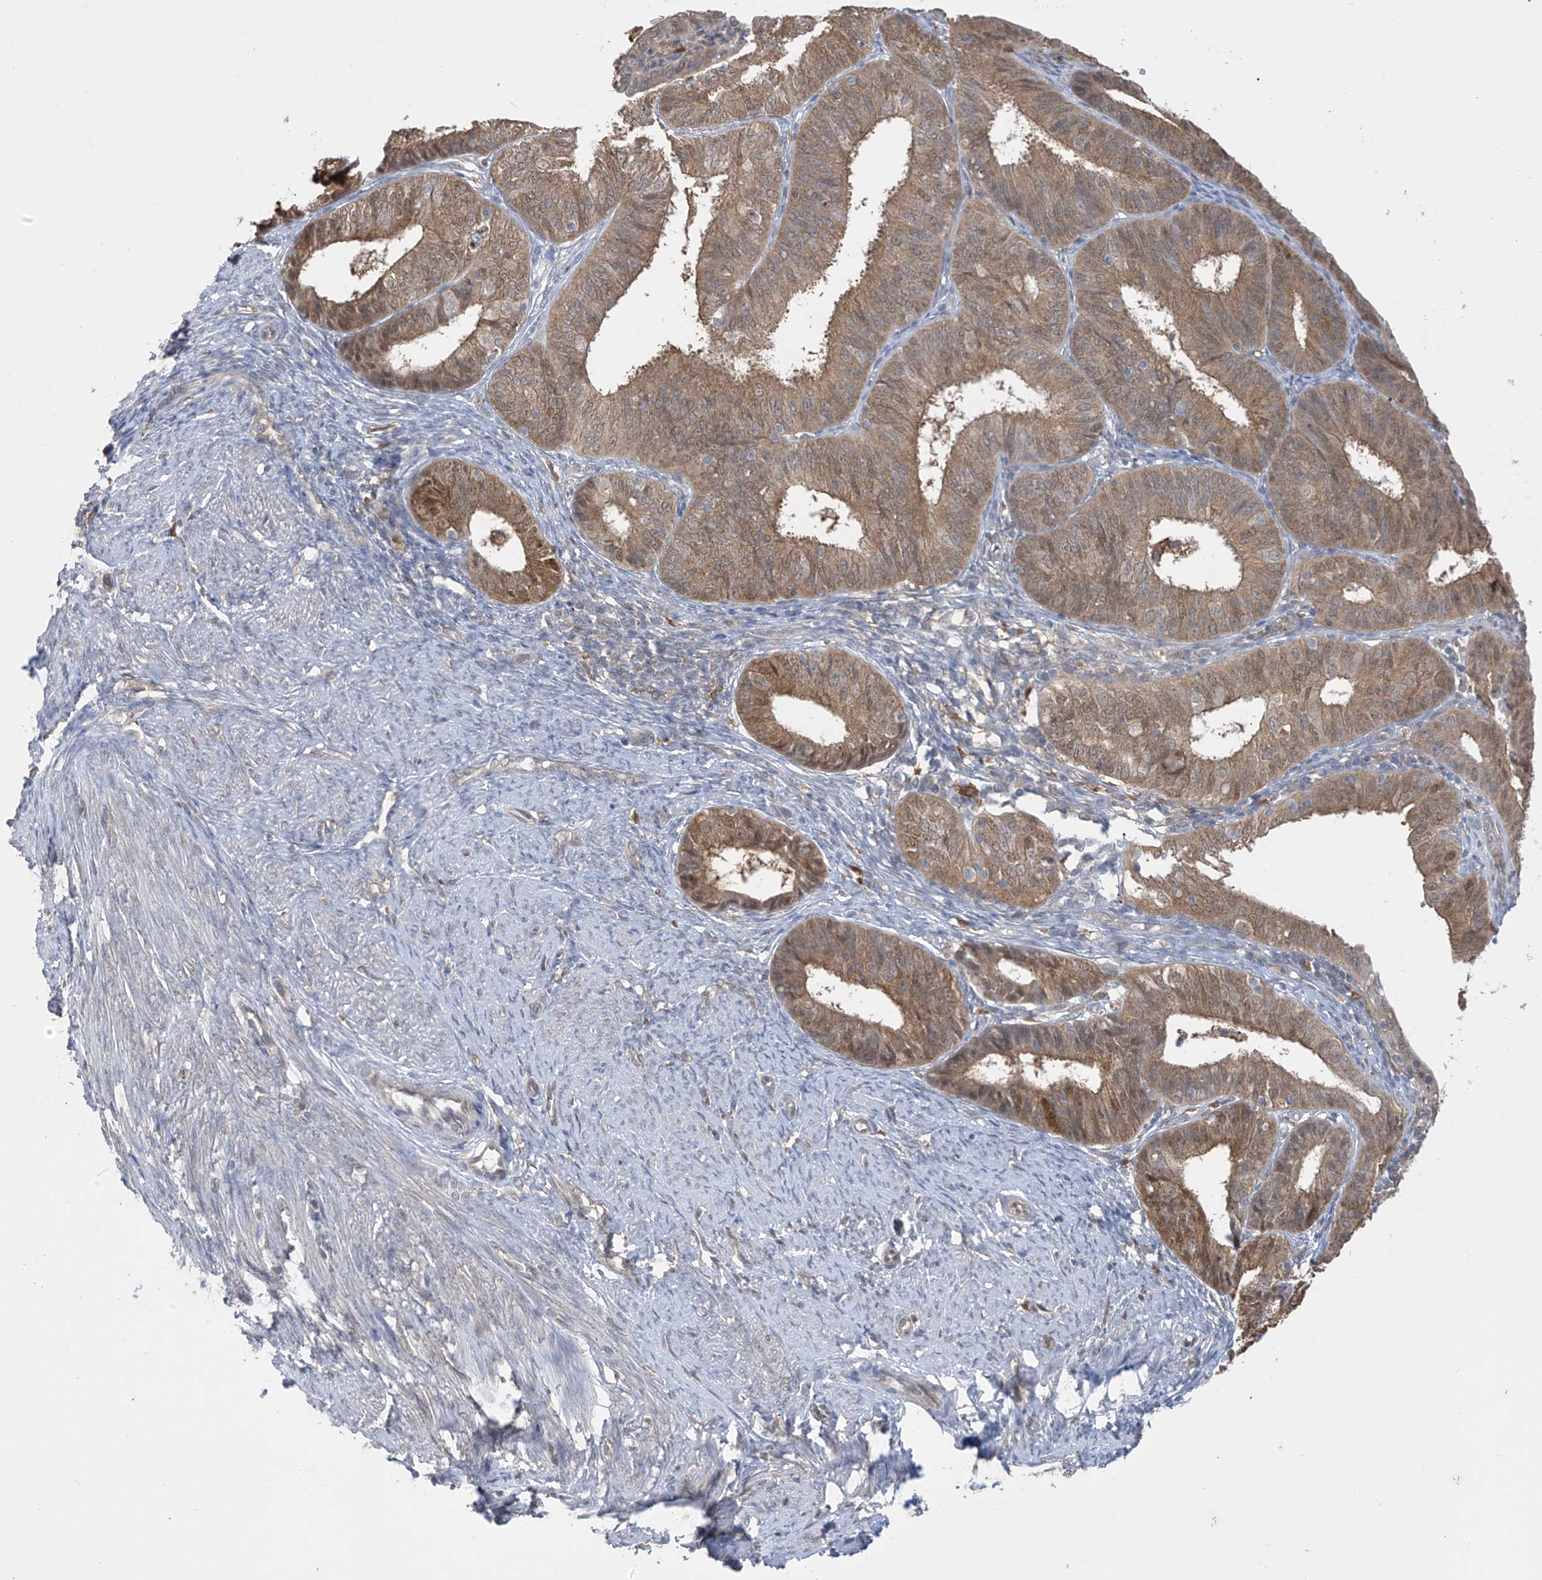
{"staining": {"intensity": "moderate", "quantity": ">75%", "location": "cytoplasmic/membranous,nuclear"}, "tissue": "endometrial cancer", "cell_type": "Tumor cells", "image_type": "cancer", "snomed": [{"axis": "morphology", "description": "Adenocarcinoma, NOS"}, {"axis": "topography", "description": "Endometrium"}], "caption": "The micrograph displays a brown stain indicating the presence of a protein in the cytoplasmic/membranous and nuclear of tumor cells in endometrial cancer.", "gene": "IDH1", "patient": {"sex": "female", "age": 51}}